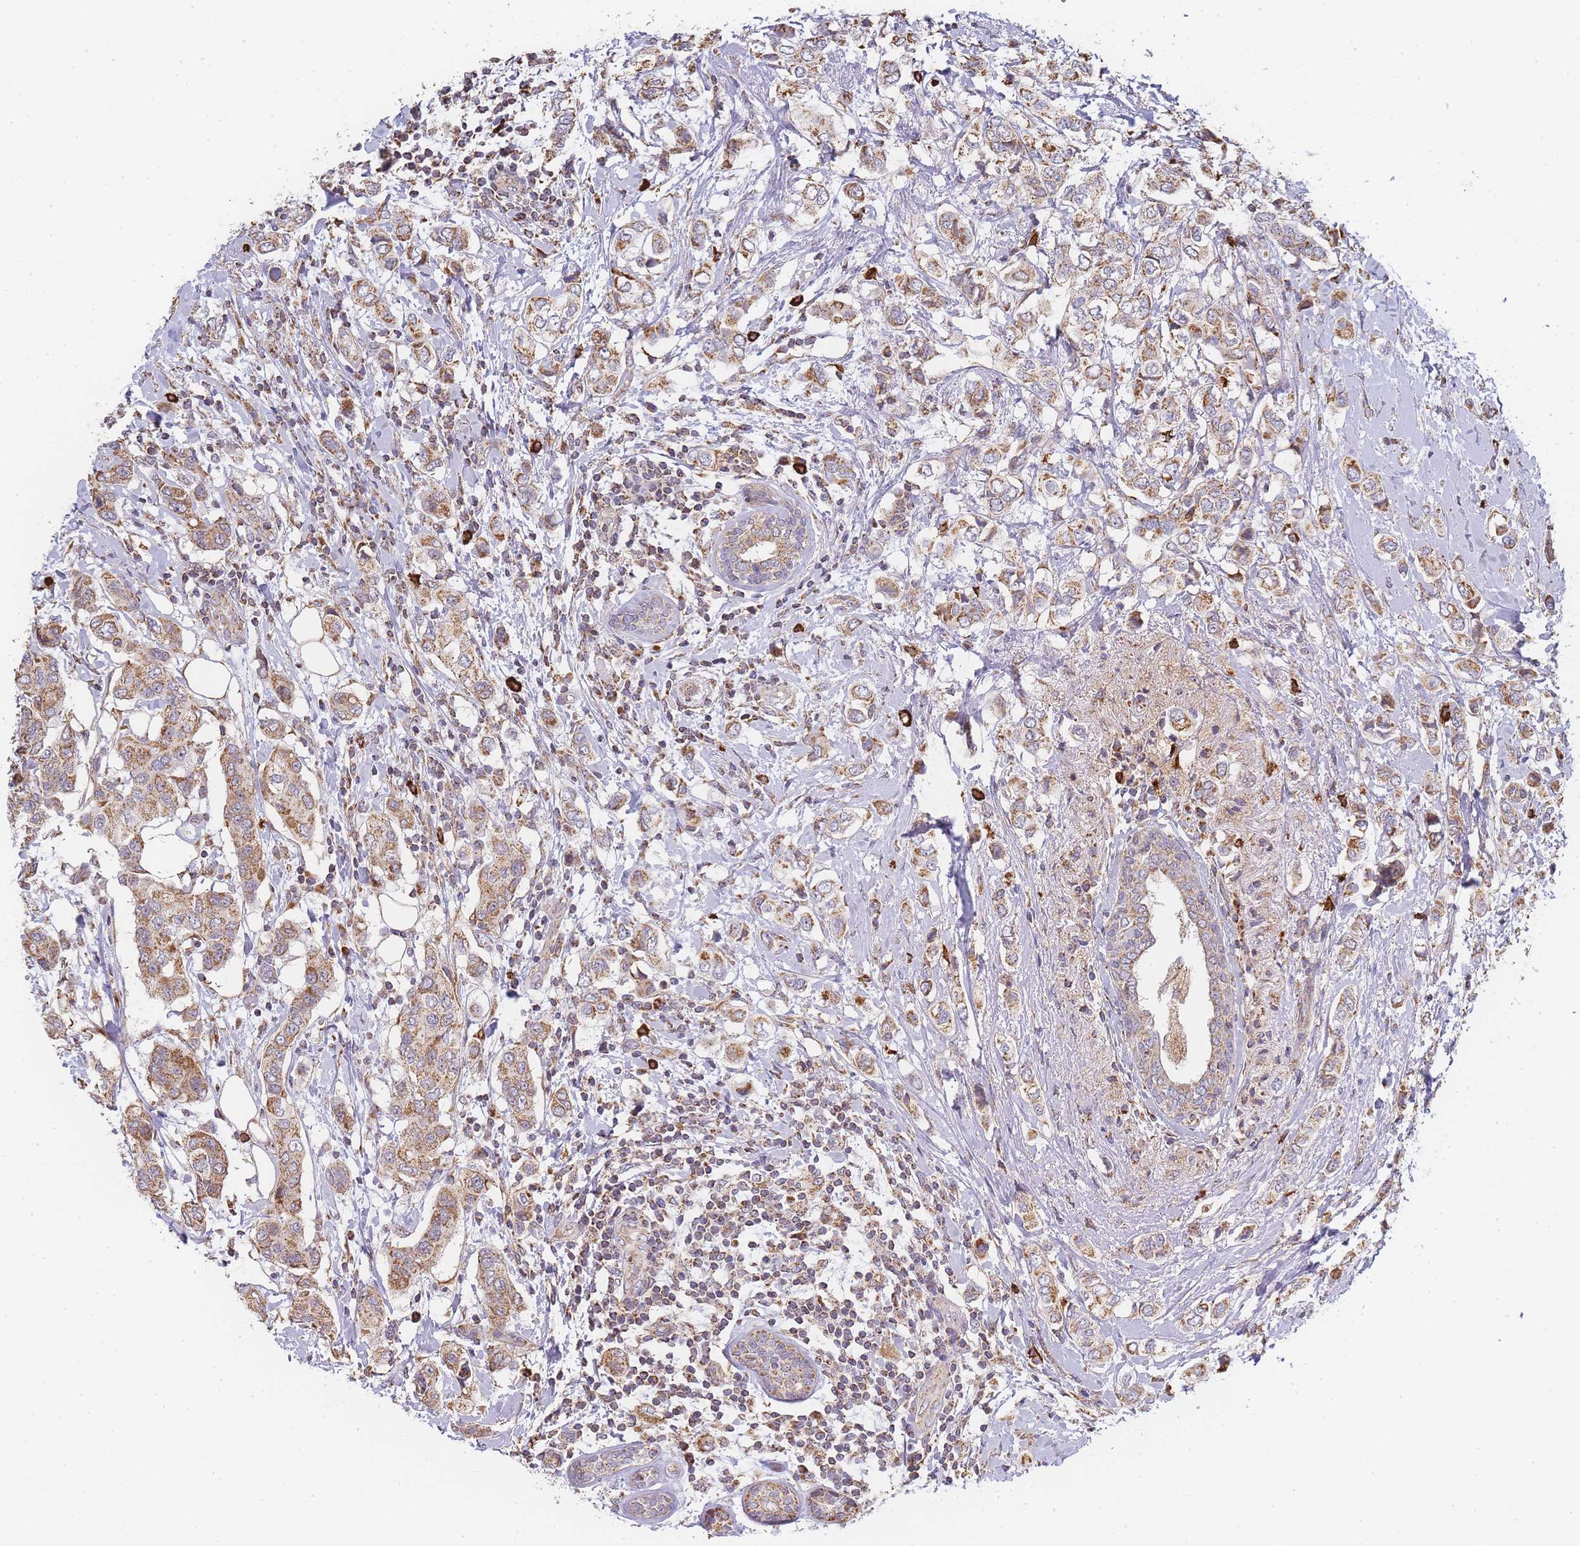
{"staining": {"intensity": "moderate", "quantity": ">75%", "location": "cytoplasmic/membranous"}, "tissue": "breast cancer", "cell_type": "Tumor cells", "image_type": "cancer", "snomed": [{"axis": "morphology", "description": "Lobular carcinoma"}, {"axis": "topography", "description": "Breast"}], "caption": "An immunohistochemistry (IHC) histopathology image of neoplastic tissue is shown. Protein staining in brown highlights moderate cytoplasmic/membranous positivity in breast lobular carcinoma within tumor cells.", "gene": "ADCY9", "patient": {"sex": "female", "age": 51}}